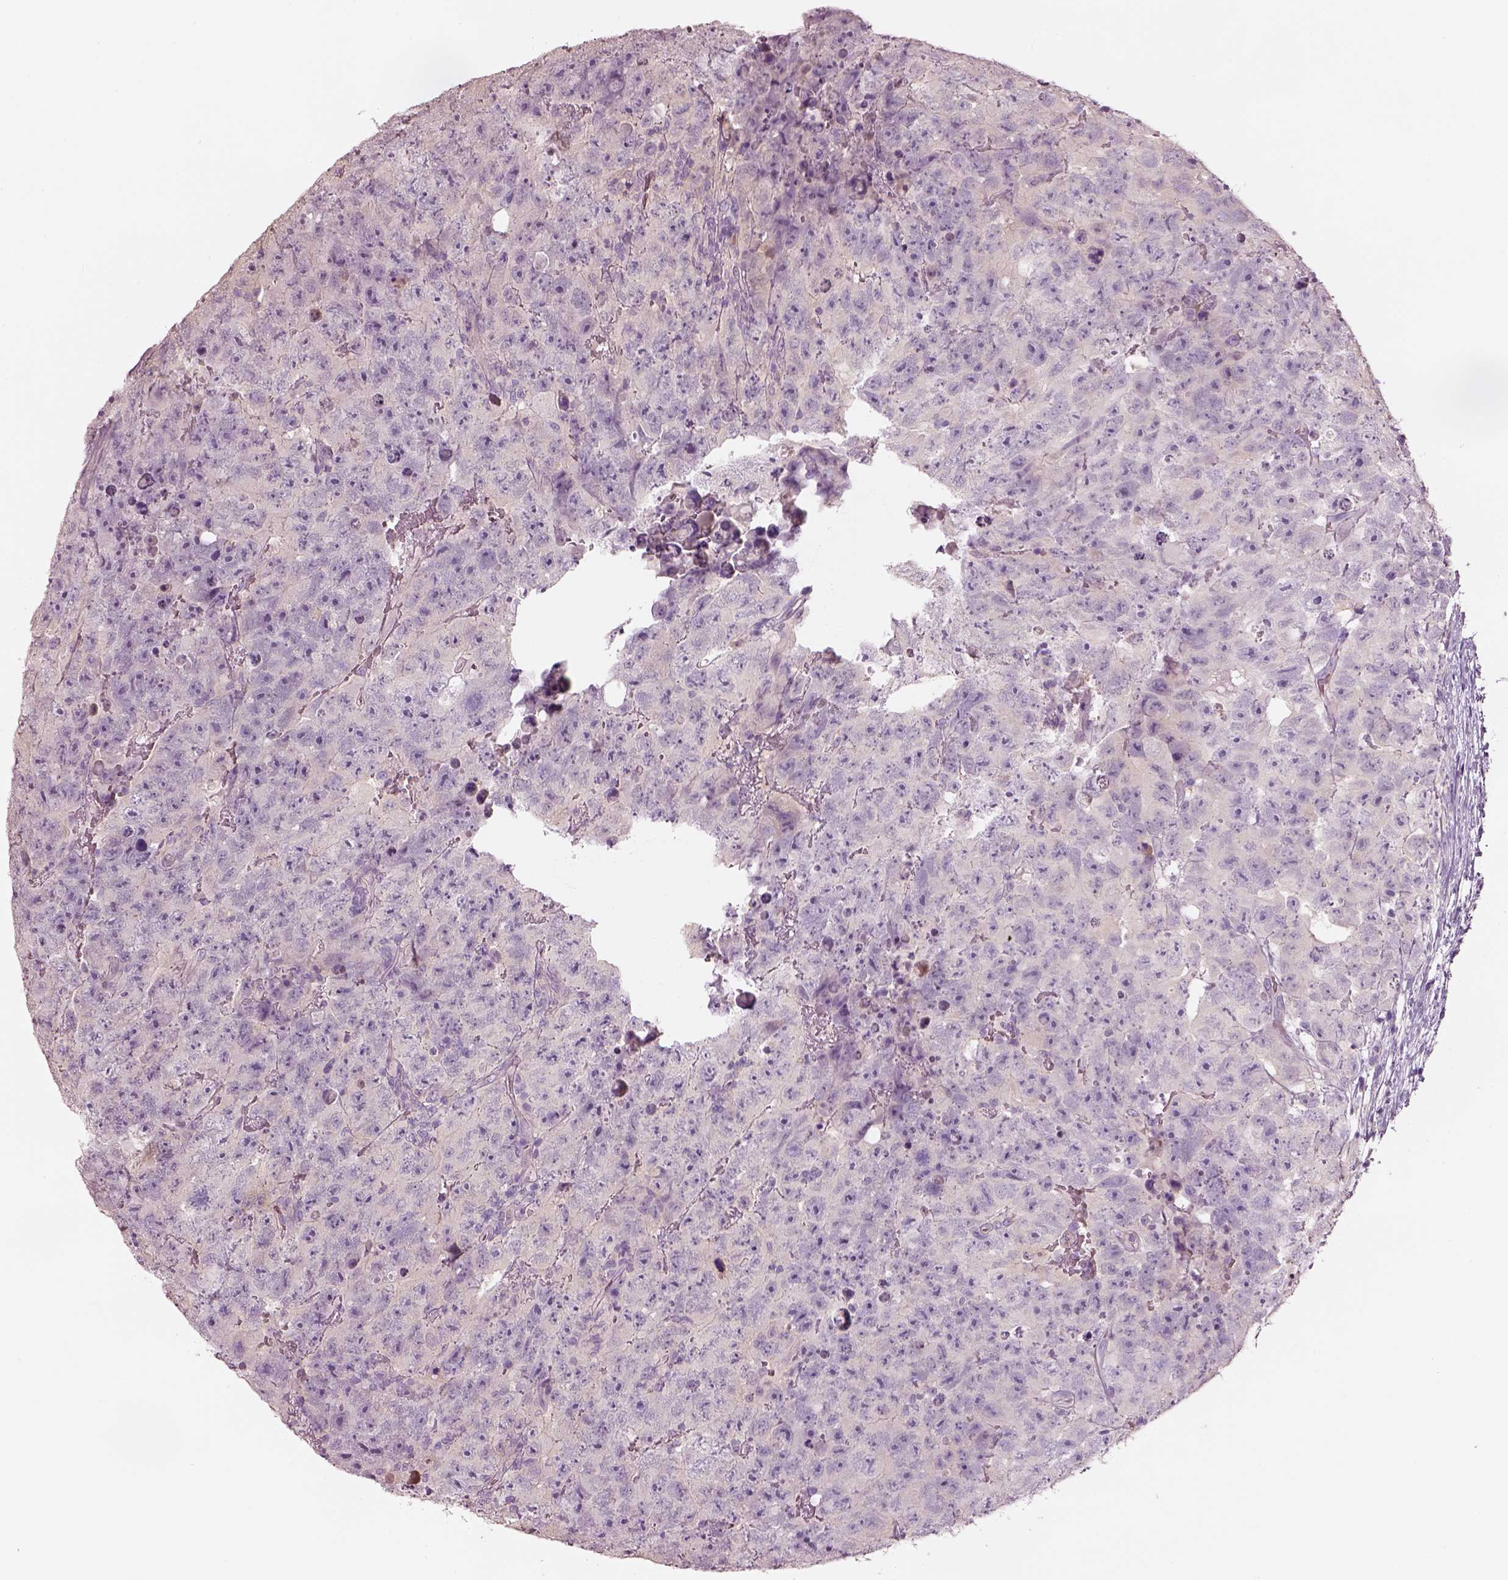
{"staining": {"intensity": "negative", "quantity": "none", "location": "none"}, "tissue": "testis cancer", "cell_type": "Tumor cells", "image_type": "cancer", "snomed": [{"axis": "morphology", "description": "Carcinoma, Embryonal, NOS"}, {"axis": "topography", "description": "Testis"}], "caption": "Tumor cells are negative for protein expression in human embryonal carcinoma (testis). (Stains: DAB immunohistochemistry with hematoxylin counter stain, Microscopy: brightfield microscopy at high magnification).", "gene": "ELSPBP1", "patient": {"sex": "male", "age": 24}}